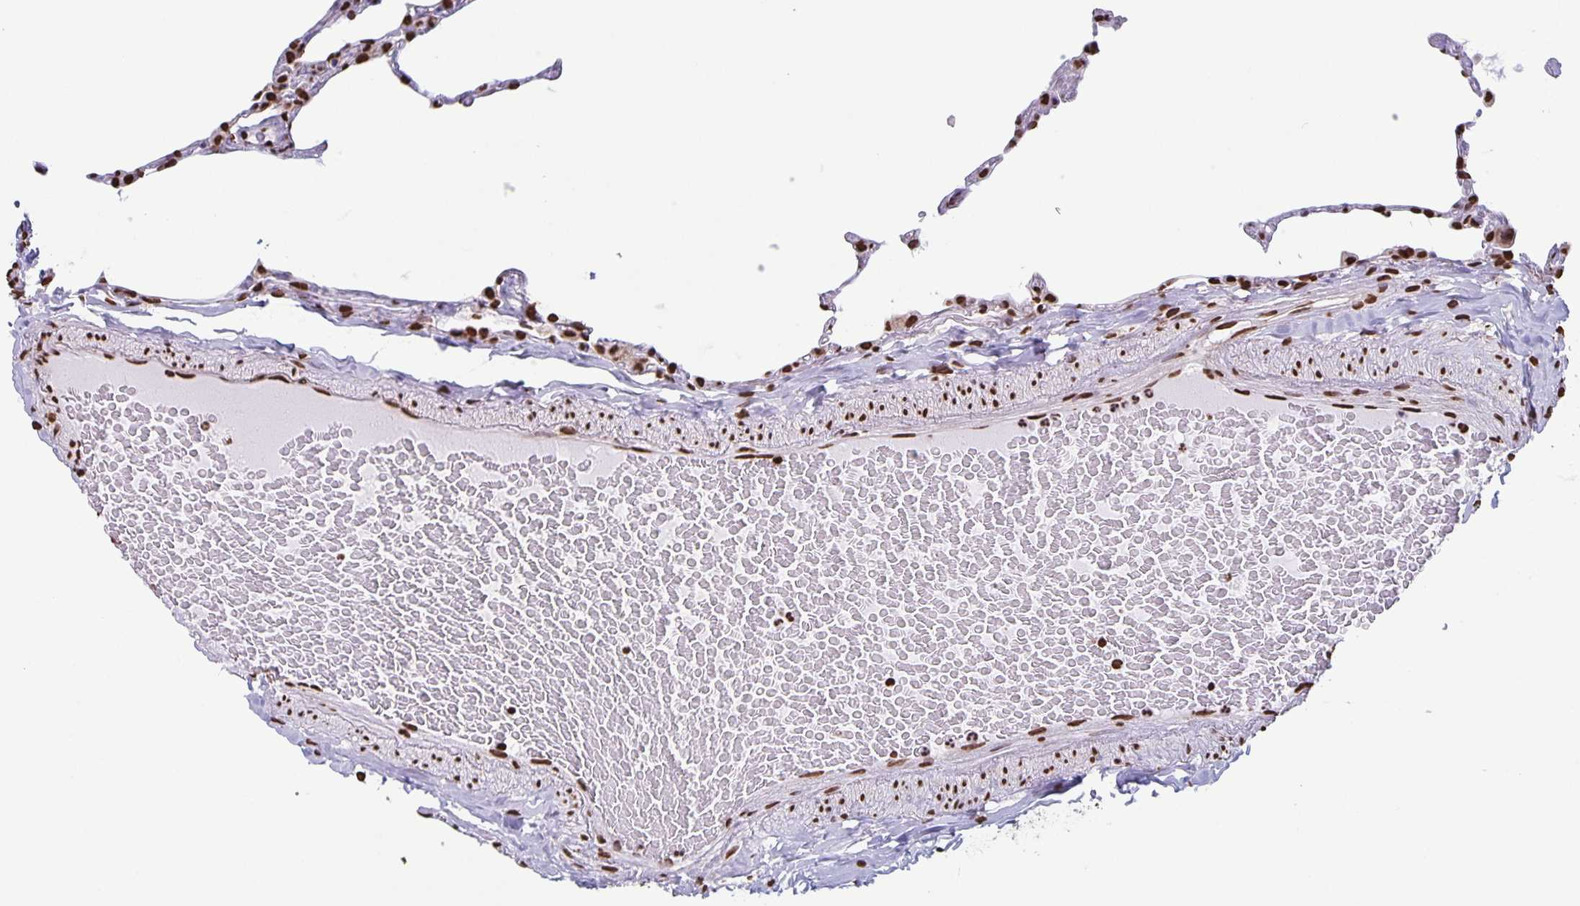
{"staining": {"intensity": "moderate", "quantity": "25%-75%", "location": "nuclear"}, "tissue": "lung", "cell_type": "Alveolar cells", "image_type": "normal", "snomed": [{"axis": "morphology", "description": "Normal tissue, NOS"}, {"axis": "topography", "description": "Lung"}], "caption": "Alveolar cells reveal moderate nuclear staining in about 25%-75% of cells in unremarkable lung.", "gene": "DUT", "patient": {"sex": "female", "age": 57}}